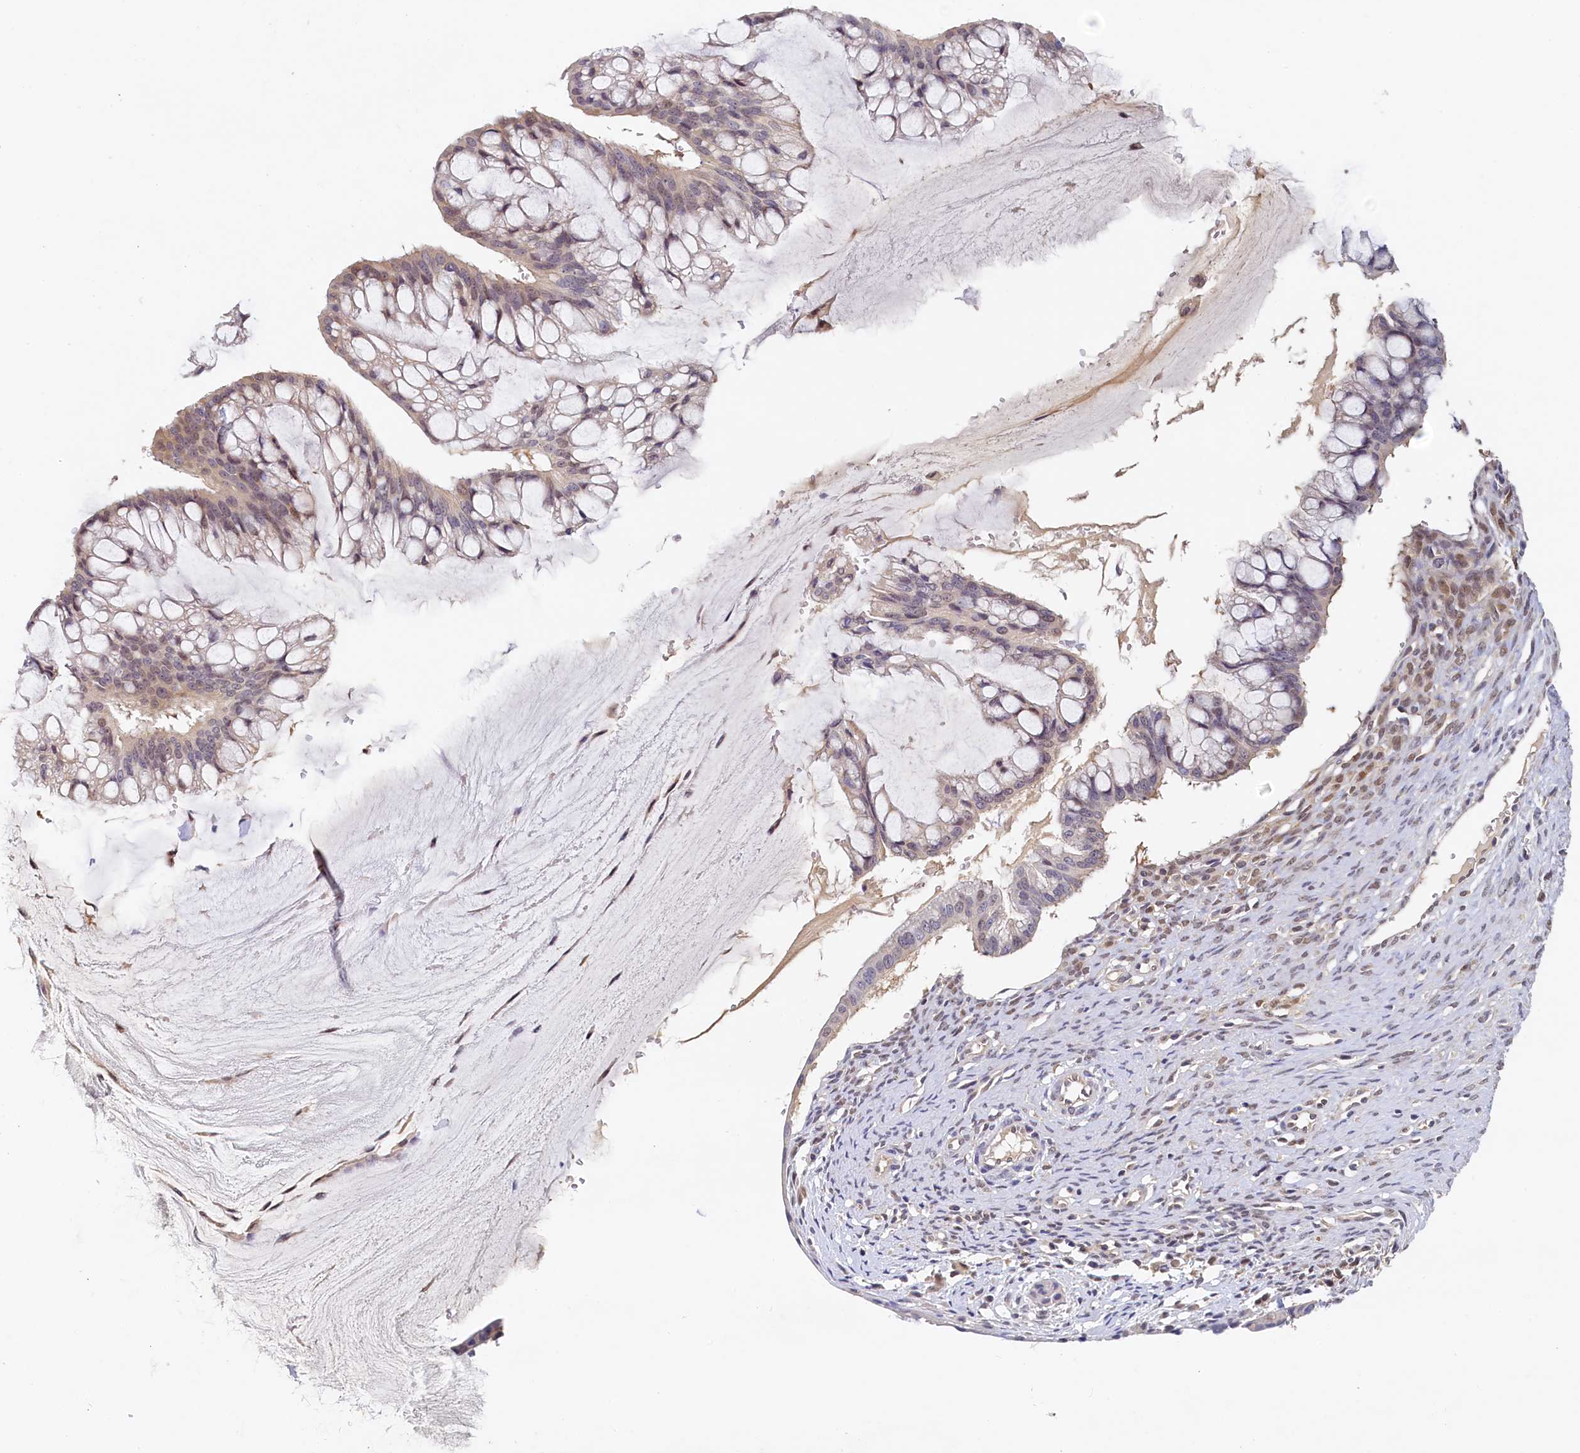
{"staining": {"intensity": "weak", "quantity": "<25%", "location": "cytoplasmic/membranous"}, "tissue": "ovarian cancer", "cell_type": "Tumor cells", "image_type": "cancer", "snomed": [{"axis": "morphology", "description": "Cystadenocarcinoma, mucinous, NOS"}, {"axis": "topography", "description": "Ovary"}], "caption": "An image of human ovarian cancer (mucinous cystadenocarcinoma) is negative for staining in tumor cells.", "gene": "PAAF1", "patient": {"sex": "female", "age": 73}}